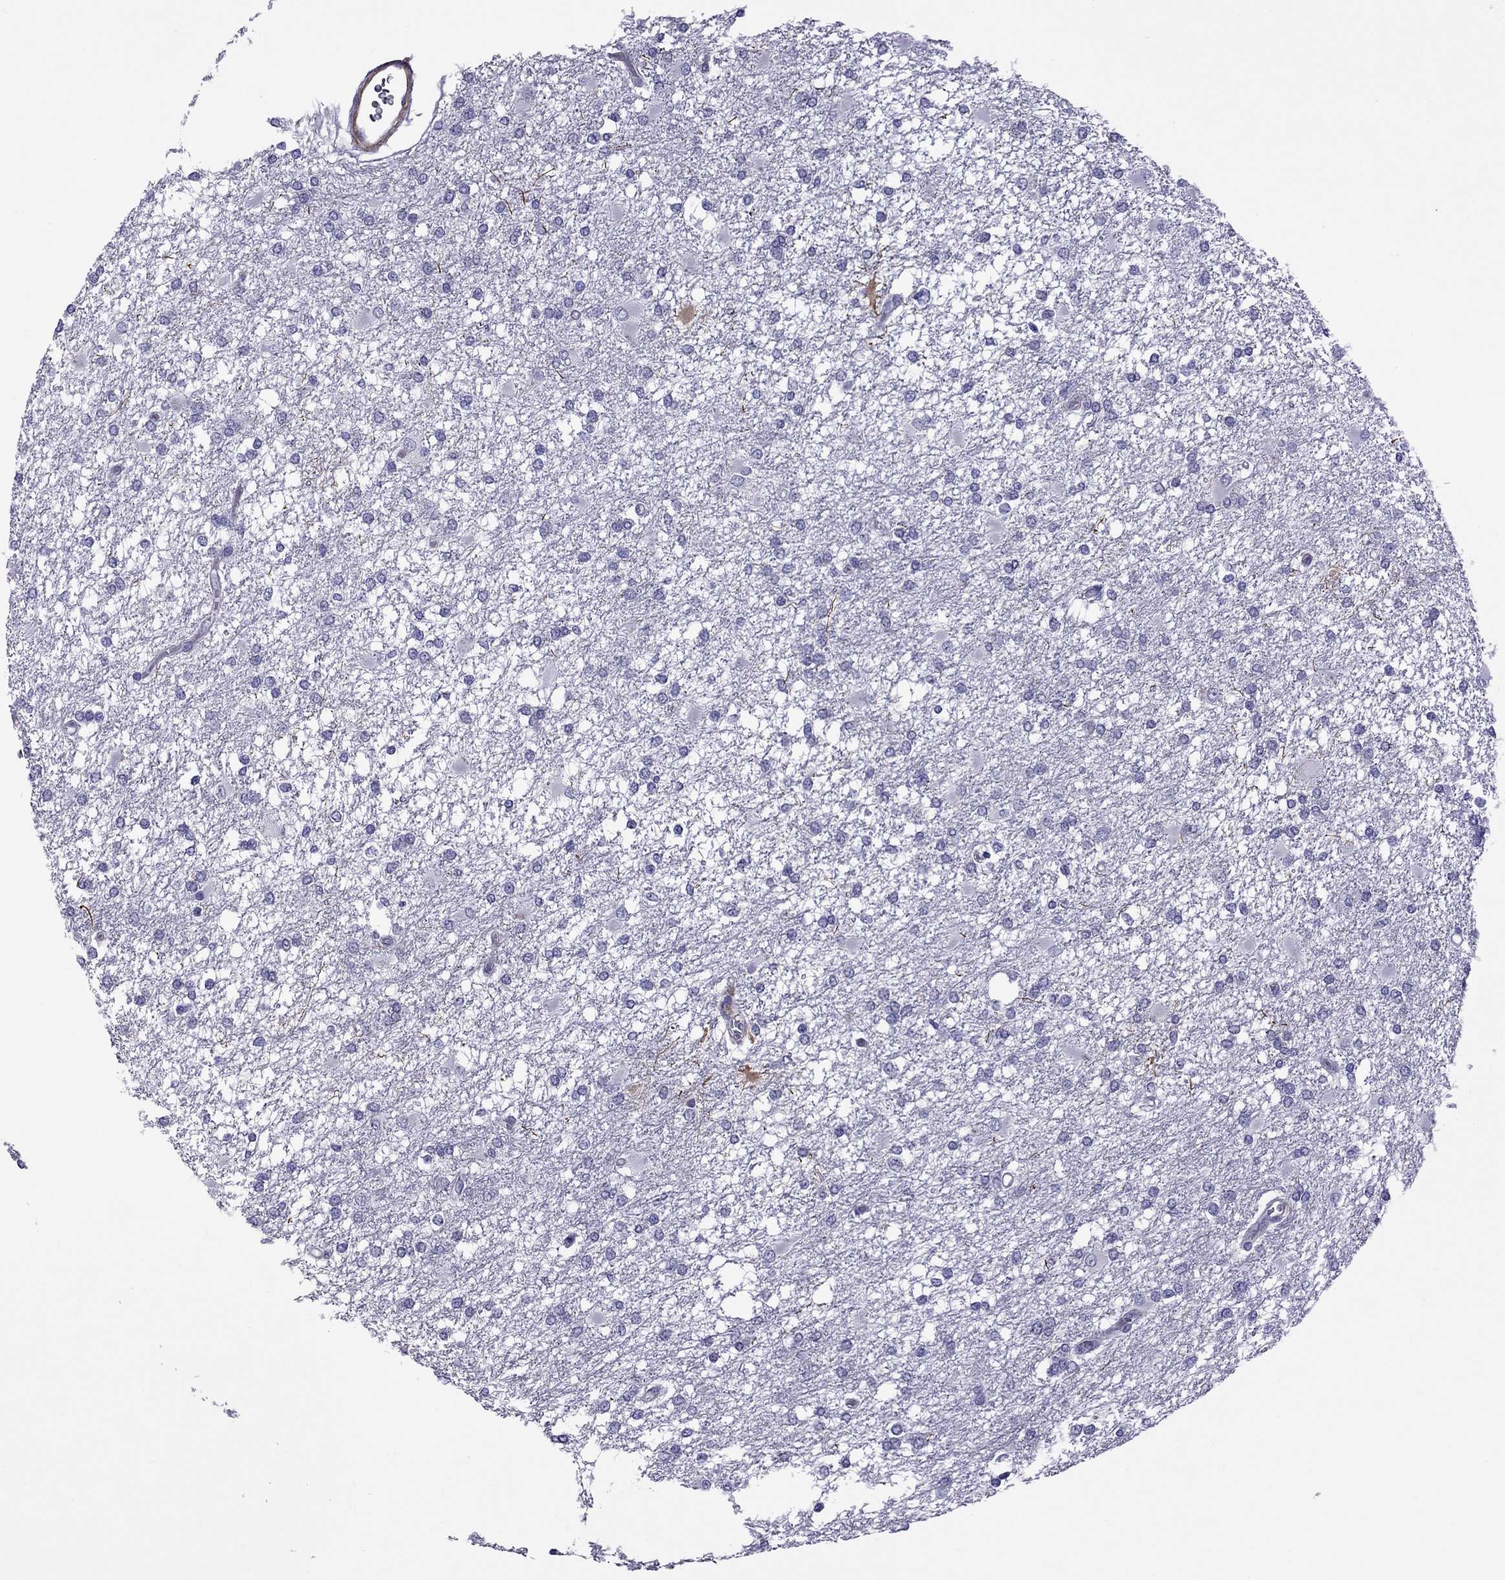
{"staining": {"intensity": "negative", "quantity": "none", "location": "none"}, "tissue": "glioma", "cell_type": "Tumor cells", "image_type": "cancer", "snomed": [{"axis": "morphology", "description": "Glioma, malignant, High grade"}, {"axis": "topography", "description": "Cerebral cortex"}], "caption": "There is no significant staining in tumor cells of malignant glioma (high-grade).", "gene": "CHRNA5", "patient": {"sex": "male", "age": 79}}